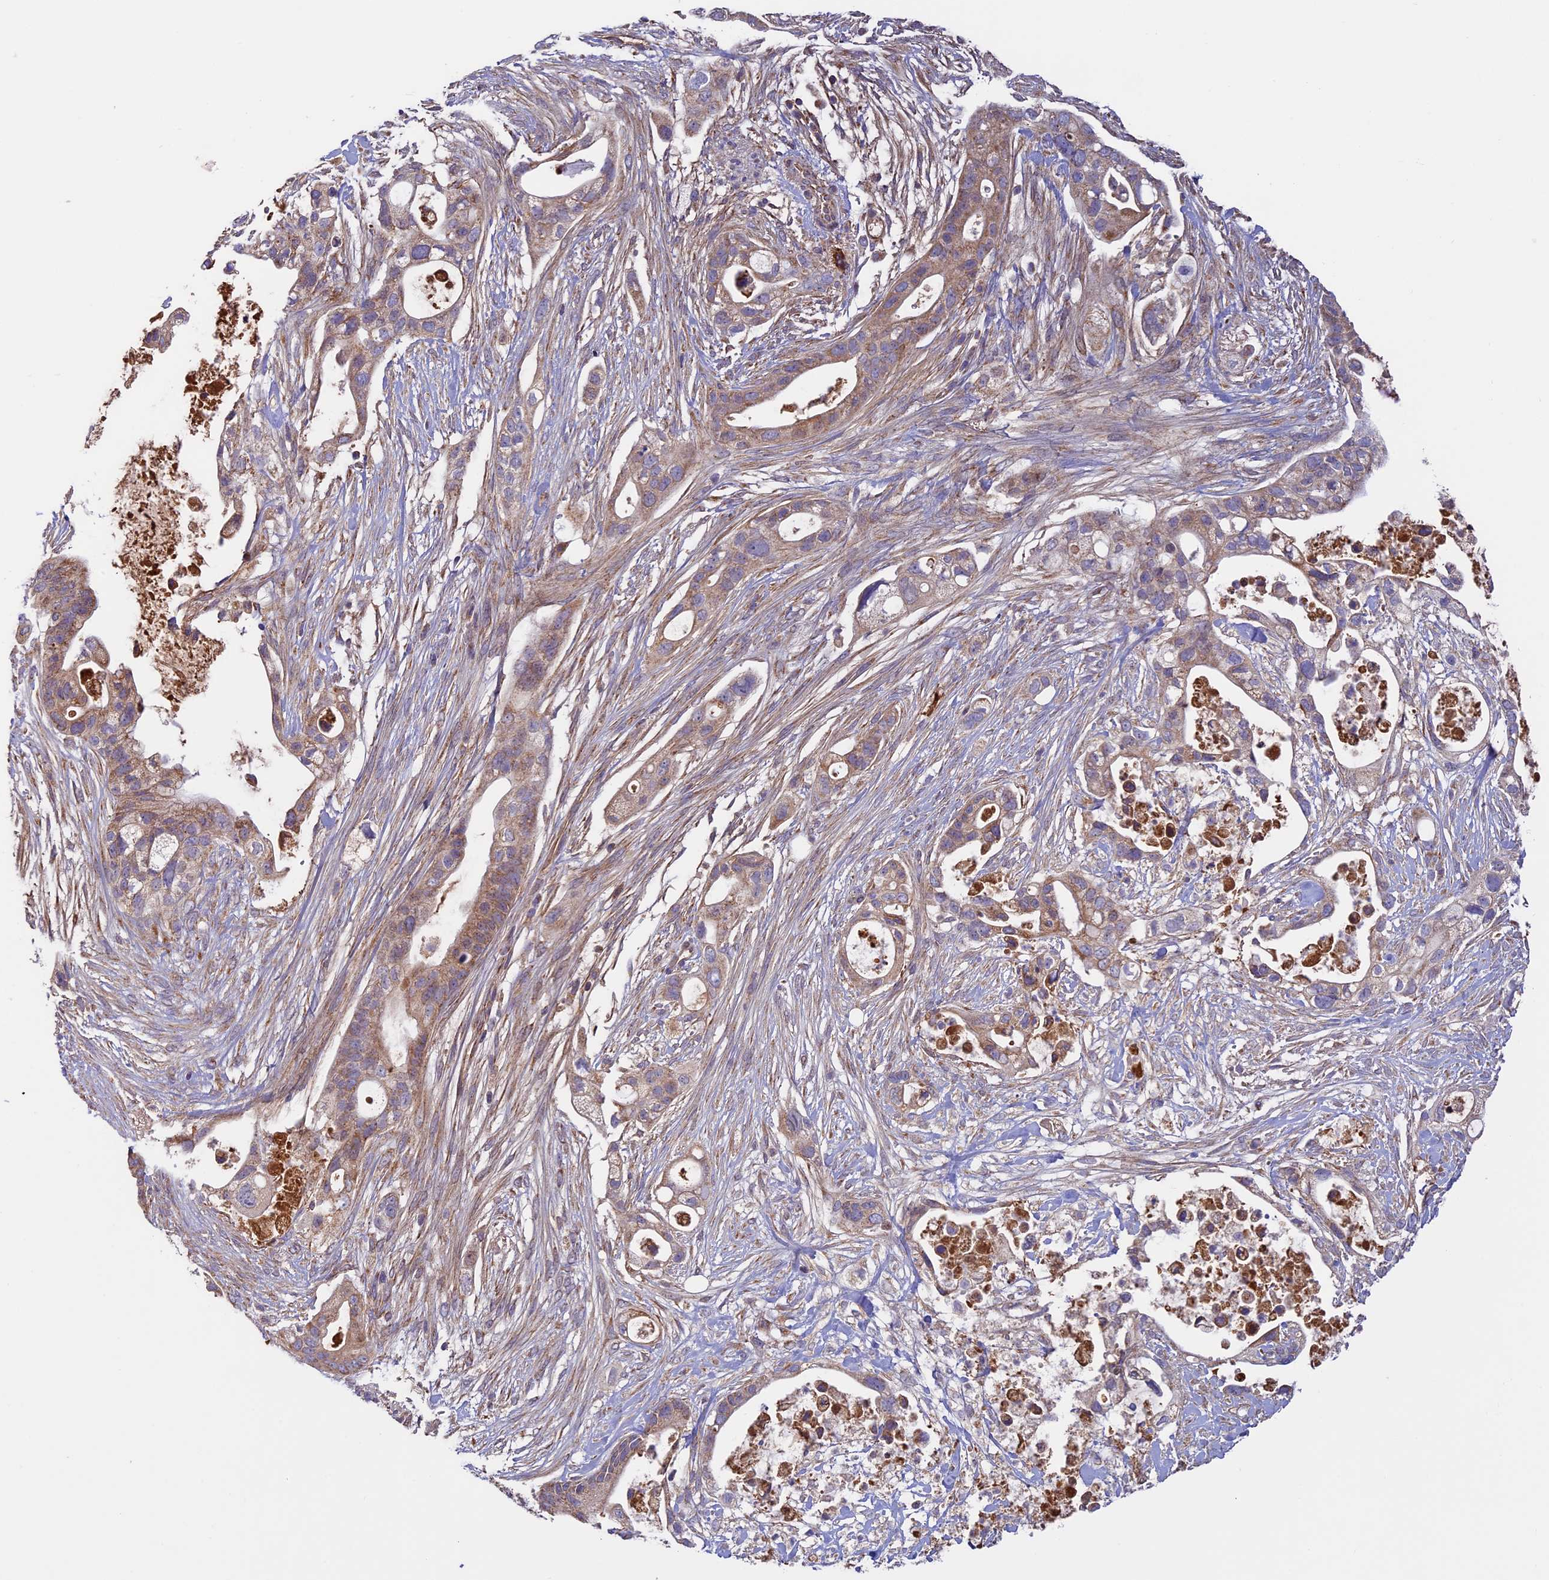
{"staining": {"intensity": "weak", "quantity": ">75%", "location": "cytoplasmic/membranous"}, "tissue": "pancreatic cancer", "cell_type": "Tumor cells", "image_type": "cancer", "snomed": [{"axis": "morphology", "description": "Adenocarcinoma, NOS"}, {"axis": "topography", "description": "Pancreas"}], "caption": "Immunohistochemistry (IHC) histopathology image of human pancreatic cancer (adenocarcinoma) stained for a protein (brown), which reveals low levels of weak cytoplasmic/membranous positivity in approximately >75% of tumor cells.", "gene": "OCEL1", "patient": {"sex": "male", "age": 53}}